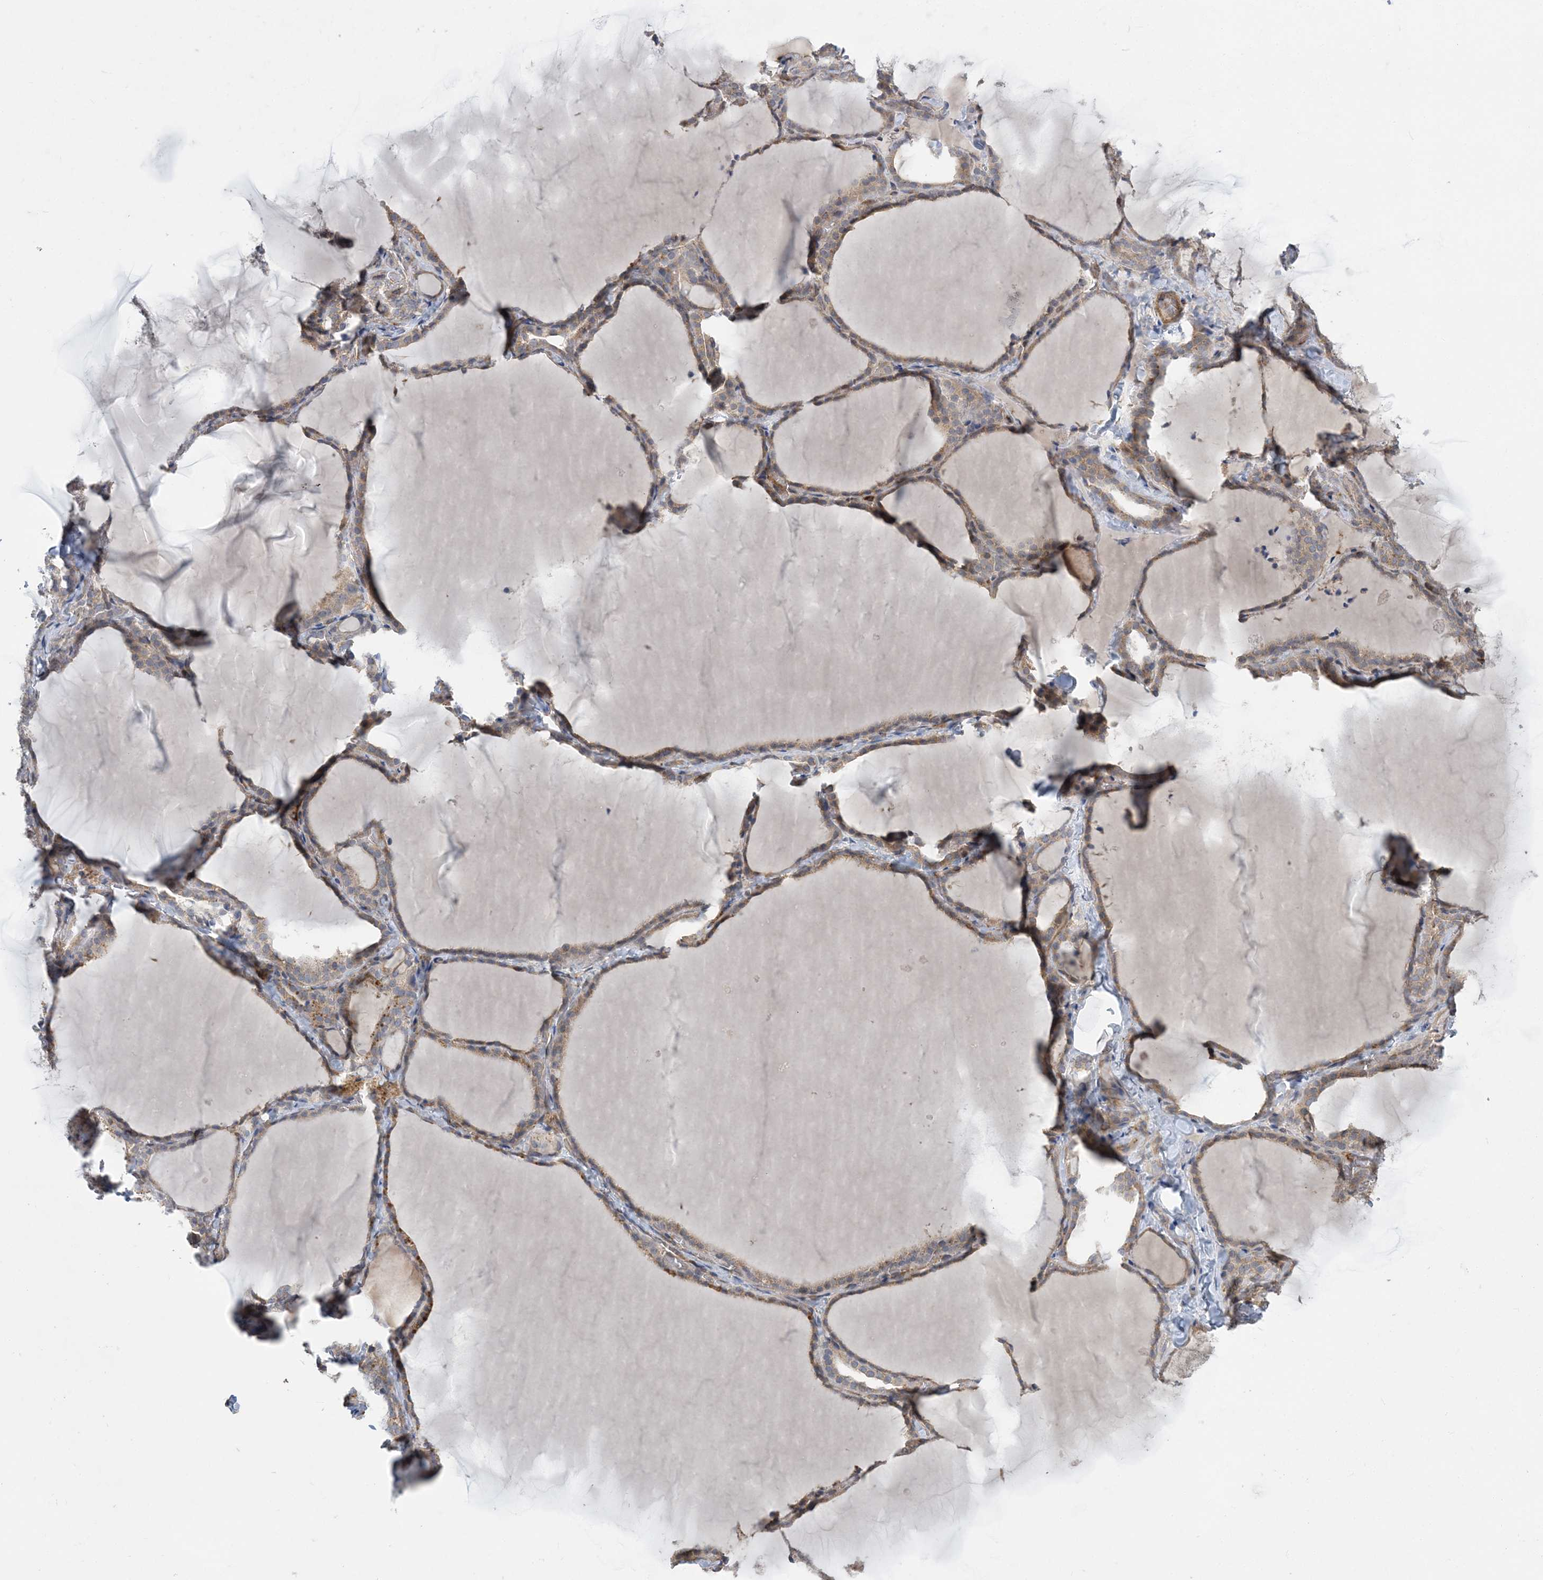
{"staining": {"intensity": "weak", "quantity": "25%-75%", "location": "cytoplasmic/membranous"}, "tissue": "thyroid gland", "cell_type": "Glandular cells", "image_type": "normal", "snomed": [{"axis": "morphology", "description": "Normal tissue, NOS"}, {"axis": "topography", "description": "Thyroid gland"}], "caption": "Immunohistochemistry of normal human thyroid gland shows low levels of weak cytoplasmic/membranous staining in about 25%-75% of glandular cells.", "gene": "MAP4K5", "patient": {"sex": "female", "age": 22}}